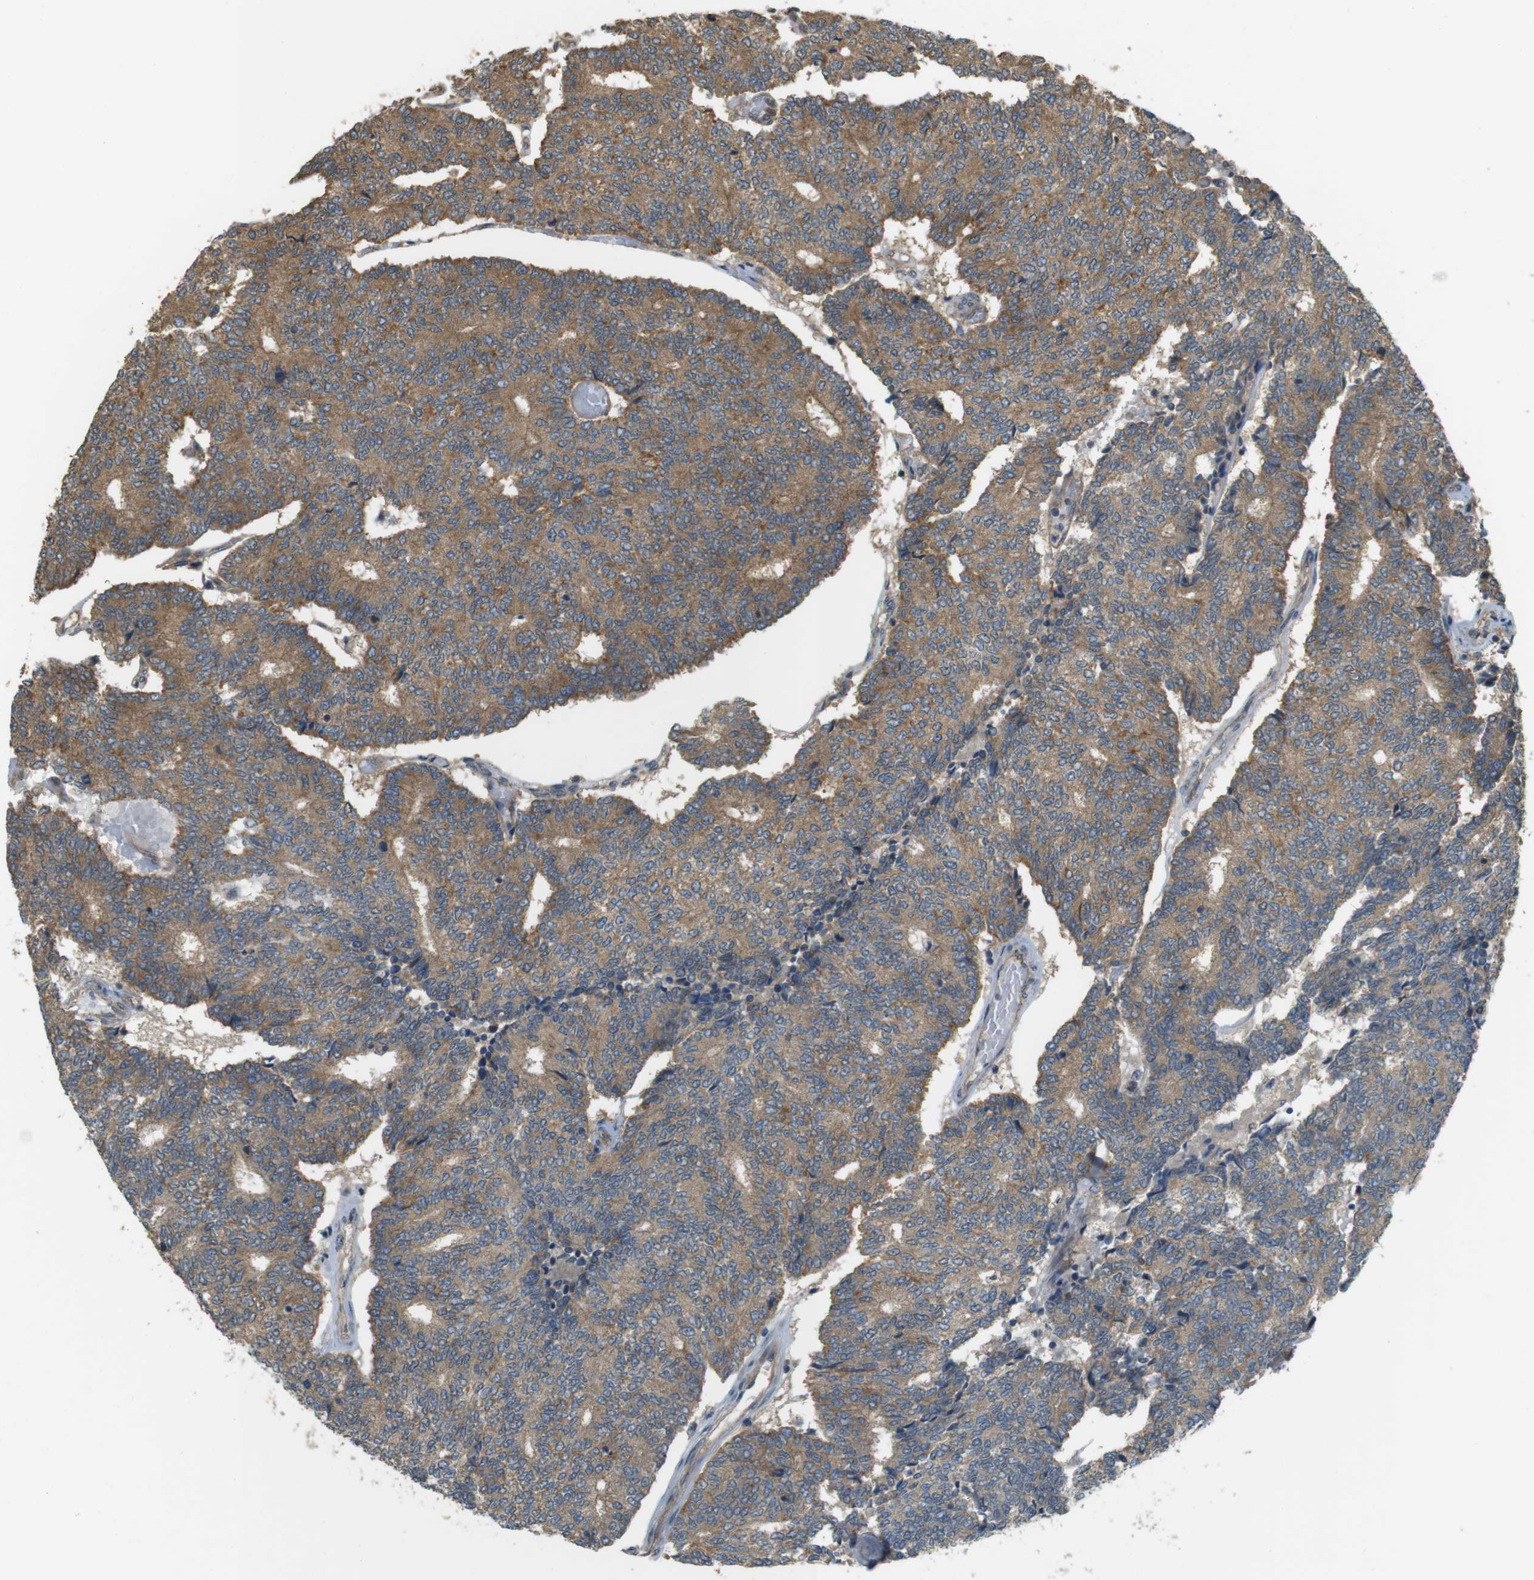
{"staining": {"intensity": "moderate", "quantity": ">75%", "location": "cytoplasmic/membranous"}, "tissue": "prostate cancer", "cell_type": "Tumor cells", "image_type": "cancer", "snomed": [{"axis": "morphology", "description": "Normal tissue, NOS"}, {"axis": "morphology", "description": "Adenocarcinoma, High grade"}, {"axis": "topography", "description": "Prostate"}, {"axis": "topography", "description": "Seminal veicle"}], "caption": "A histopathology image showing moderate cytoplasmic/membranous positivity in about >75% of tumor cells in prostate cancer (adenocarcinoma (high-grade)), as visualized by brown immunohistochemical staining.", "gene": "ZDHHC20", "patient": {"sex": "male", "age": 55}}